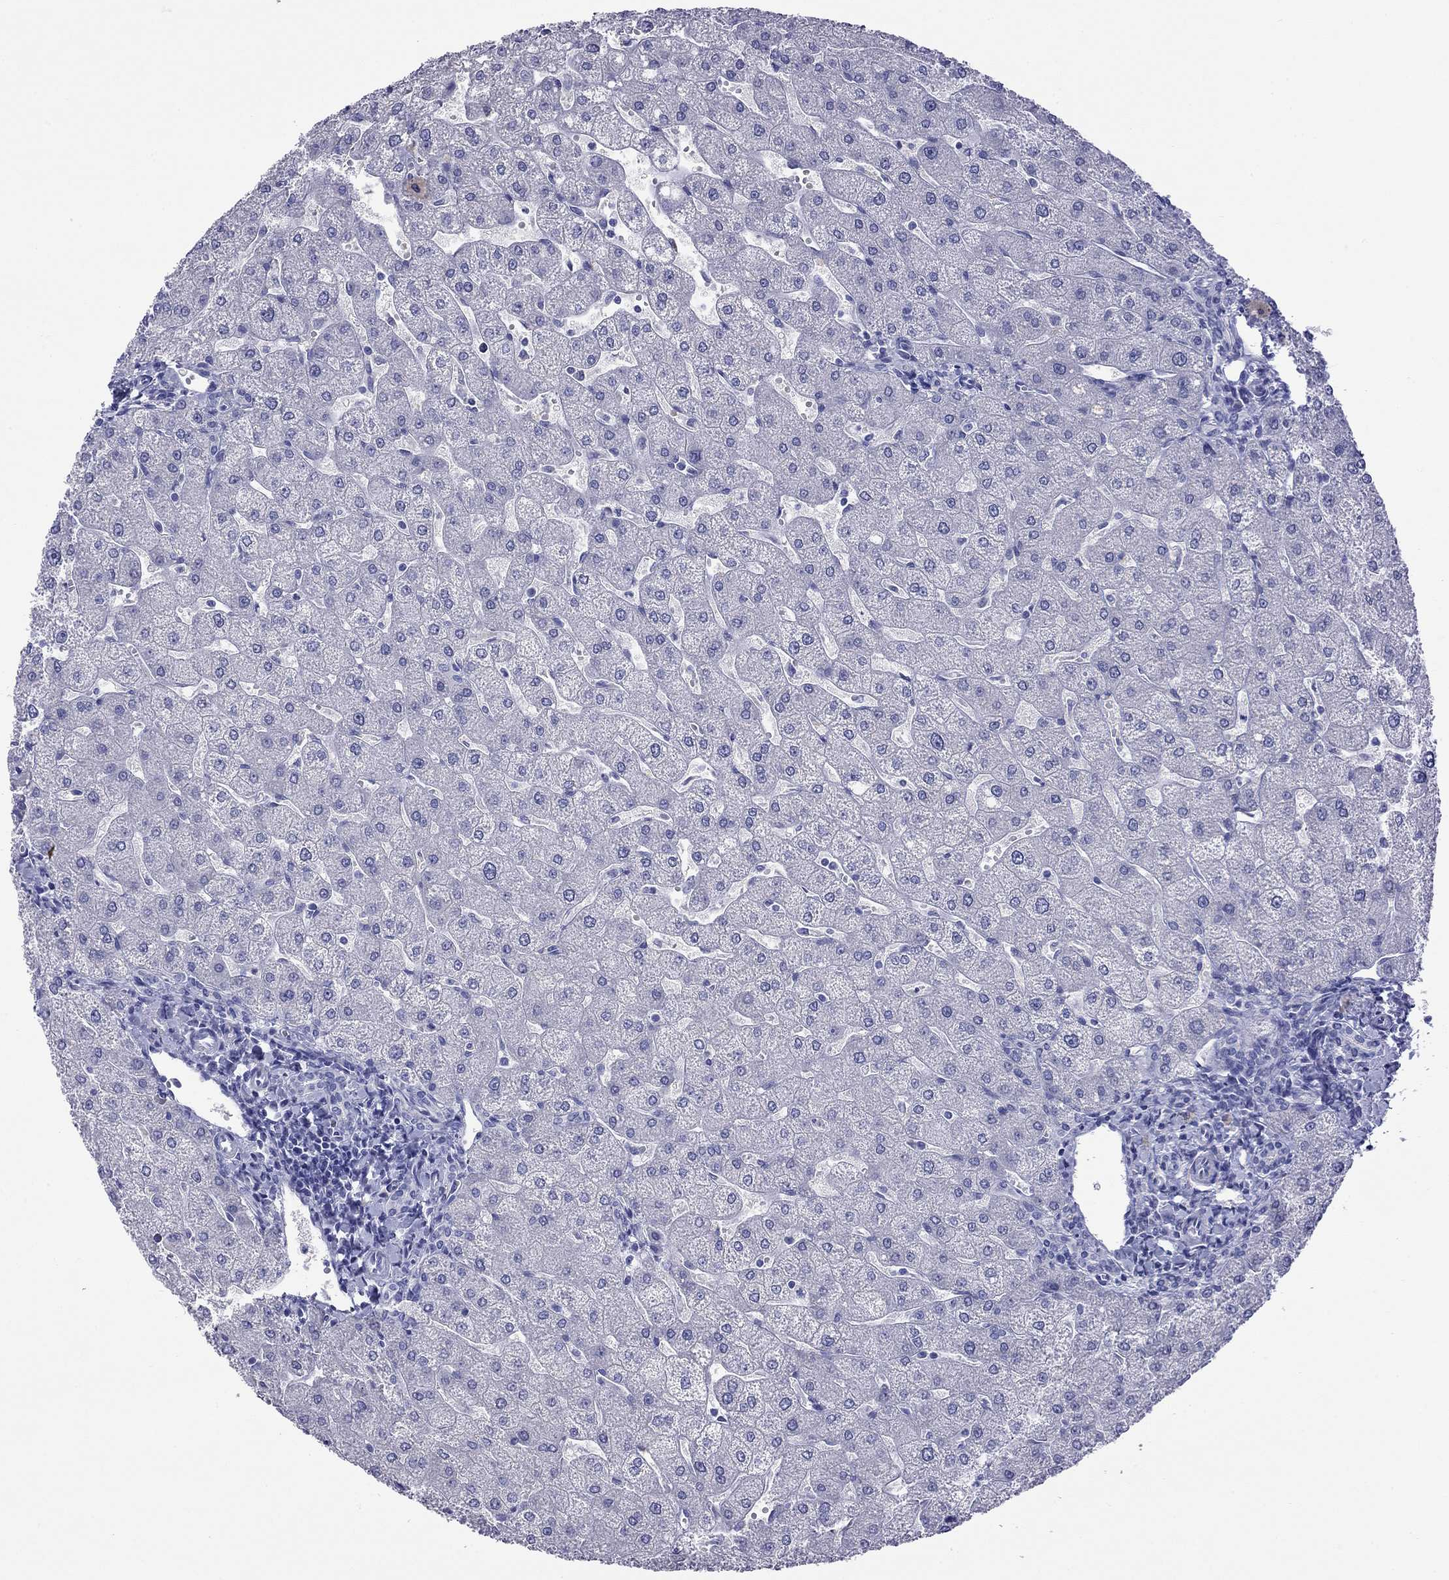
{"staining": {"intensity": "negative", "quantity": "none", "location": "none"}, "tissue": "liver", "cell_type": "Cholangiocytes", "image_type": "normal", "snomed": [{"axis": "morphology", "description": "Normal tissue, NOS"}, {"axis": "topography", "description": "Liver"}], "caption": "There is no significant staining in cholangiocytes of liver. (Stains: DAB (3,3'-diaminobenzidine) immunohistochemistry (IHC) with hematoxylin counter stain, Microscopy: brightfield microscopy at high magnification).", "gene": "FIGLA", "patient": {"sex": "male", "age": 67}}